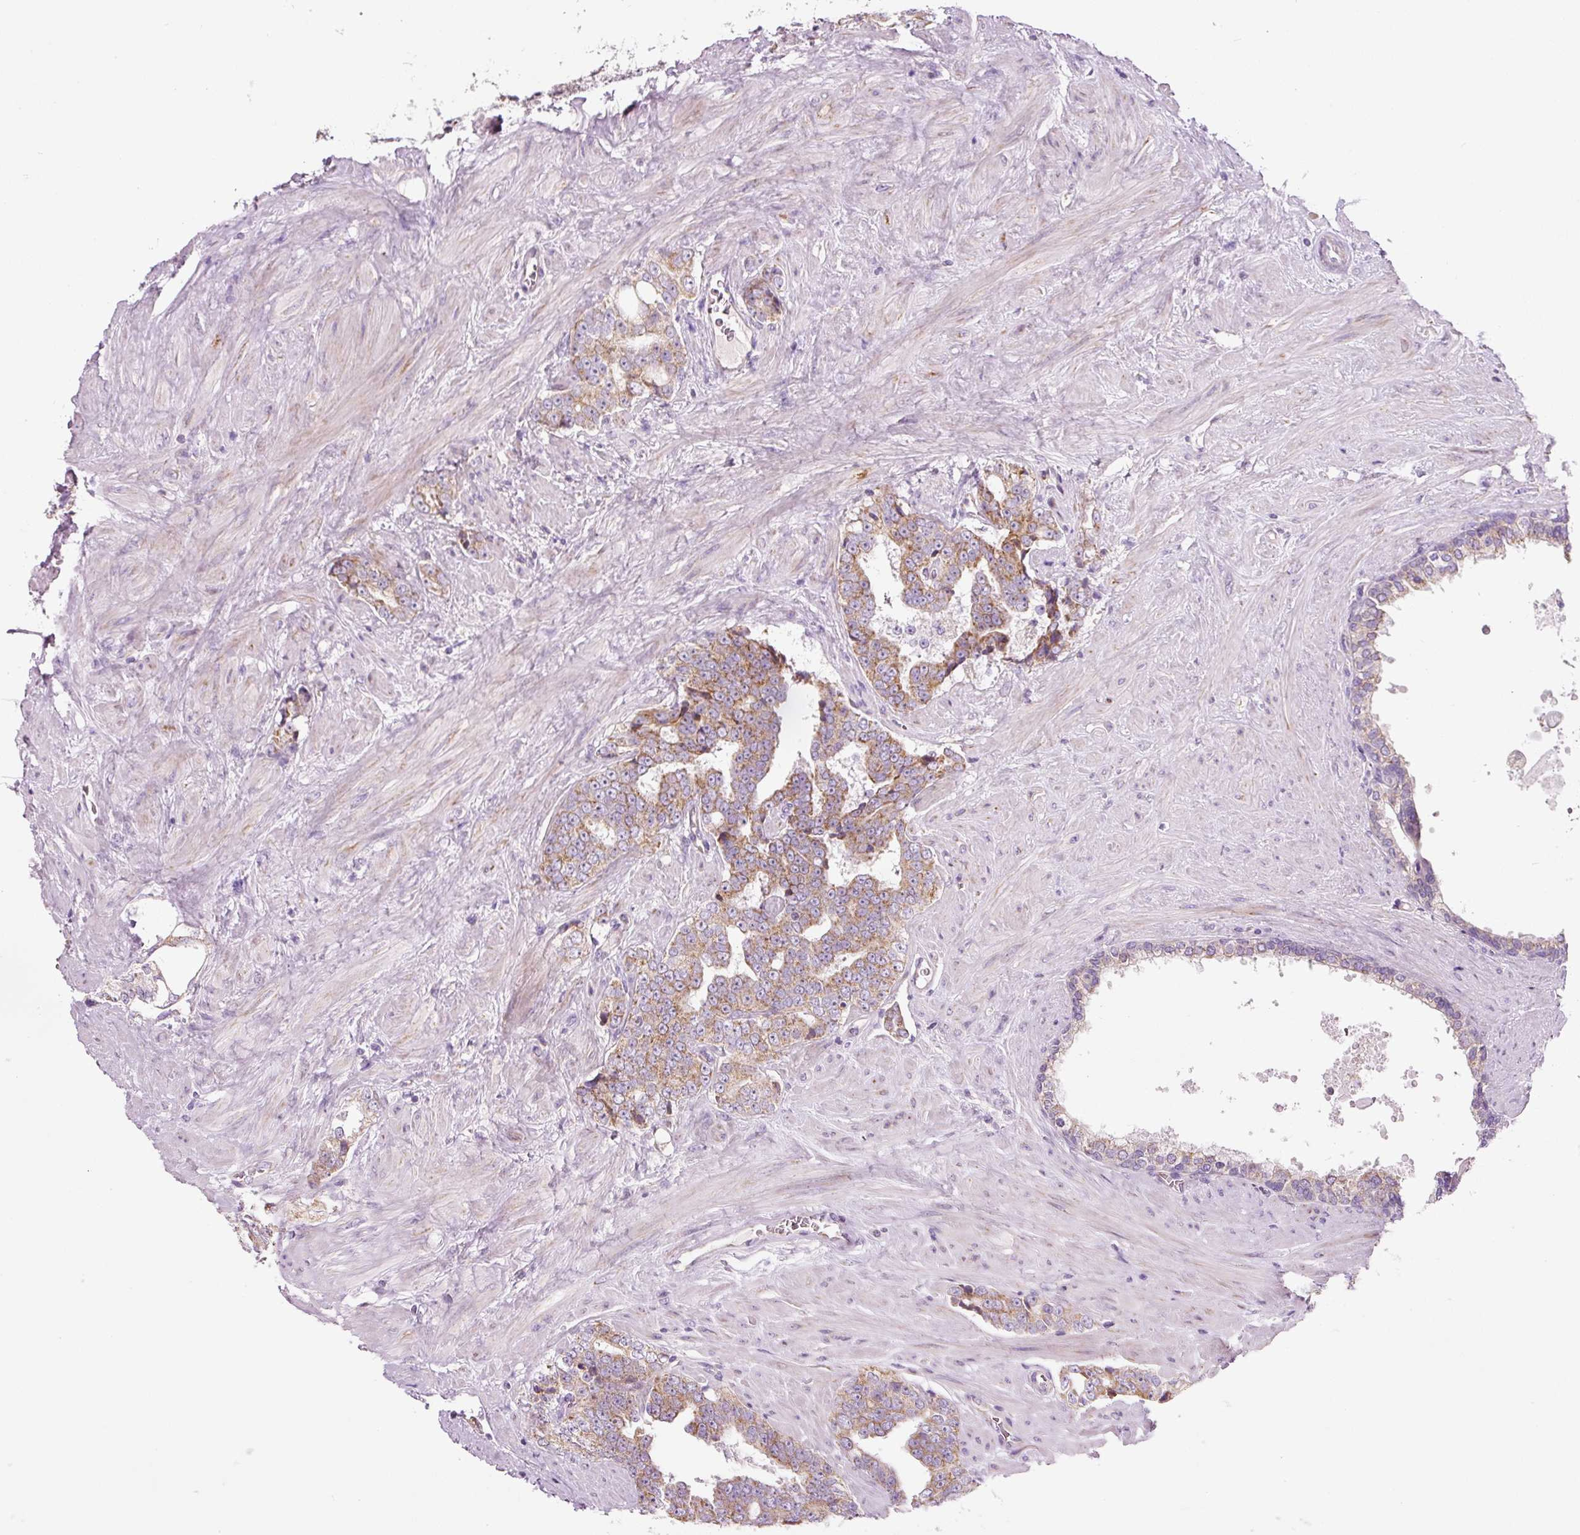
{"staining": {"intensity": "moderate", "quantity": ">75%", "location": "cytoplasmic/membranous"}, "tissue": "prostate cancer", "cell_type": "Tumor cells", "image_type": "cancer", "snomed": [{"axis": "morphology", "description": "Adenocarcinoma, High grade"}, {"axis": "topography", "description": "Prostate"}], "caption": "Immunohistochemical staining of adenocarcinoma (high-grade) (prostate) reveals medium levels of moderate cytoplasmic/membranous protein positivity in approximately >75% of tumor cells.", "gene": "NDUFA1", "patient": {"sex": "male", "age": 67}}